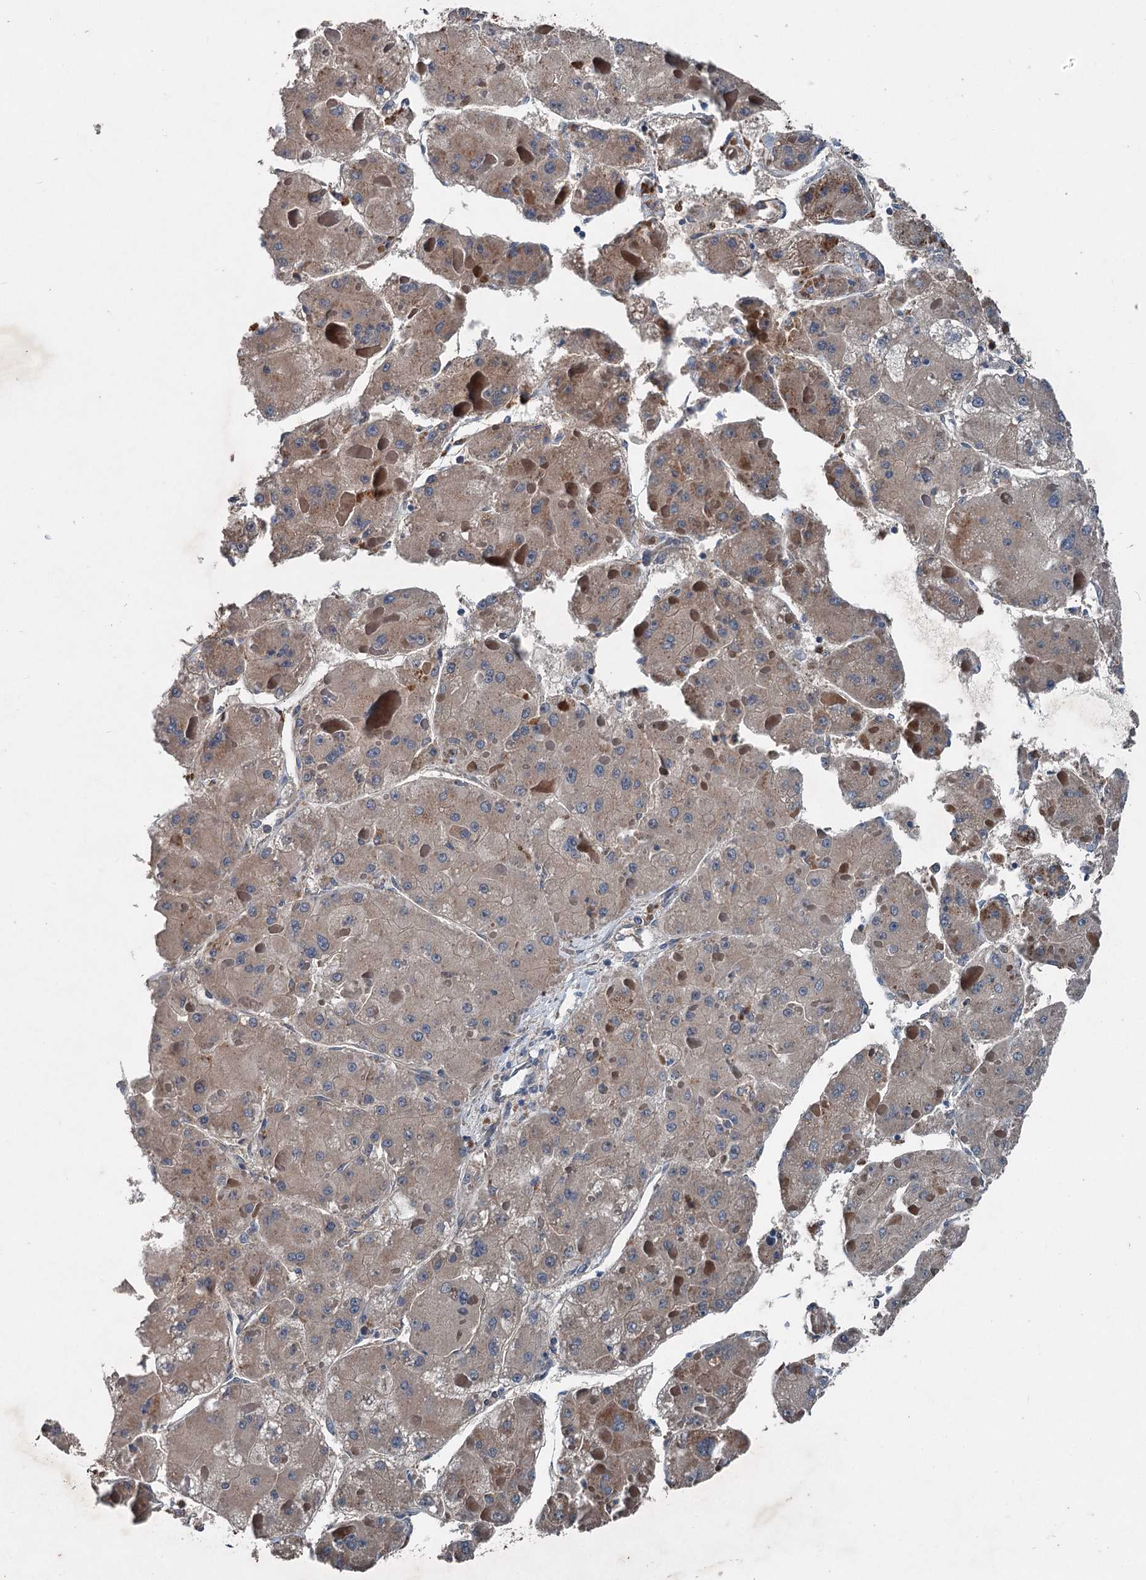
{"staining": {"intensity": "weak", "quantity": ">75%", "location": "cytoplasmic/membranous"}, "tissue": "liver cancer", "cell_type": "Tumor cells", "image_type": "cancer", "snomed": [{"axis": "morphology", "description": "Carcinoma, Hepatocellular, NOS"}, {"axis": "topography", "description": "Liver"}], "caption": "Weak cytoplasmic/membranous staining for a protein is appreciated in about >75% of tumor cells of liver cancer using immunohistochemistry (IHC).", "gene": "PDSS1", "patient": {"sex": "female", "age": 73}}